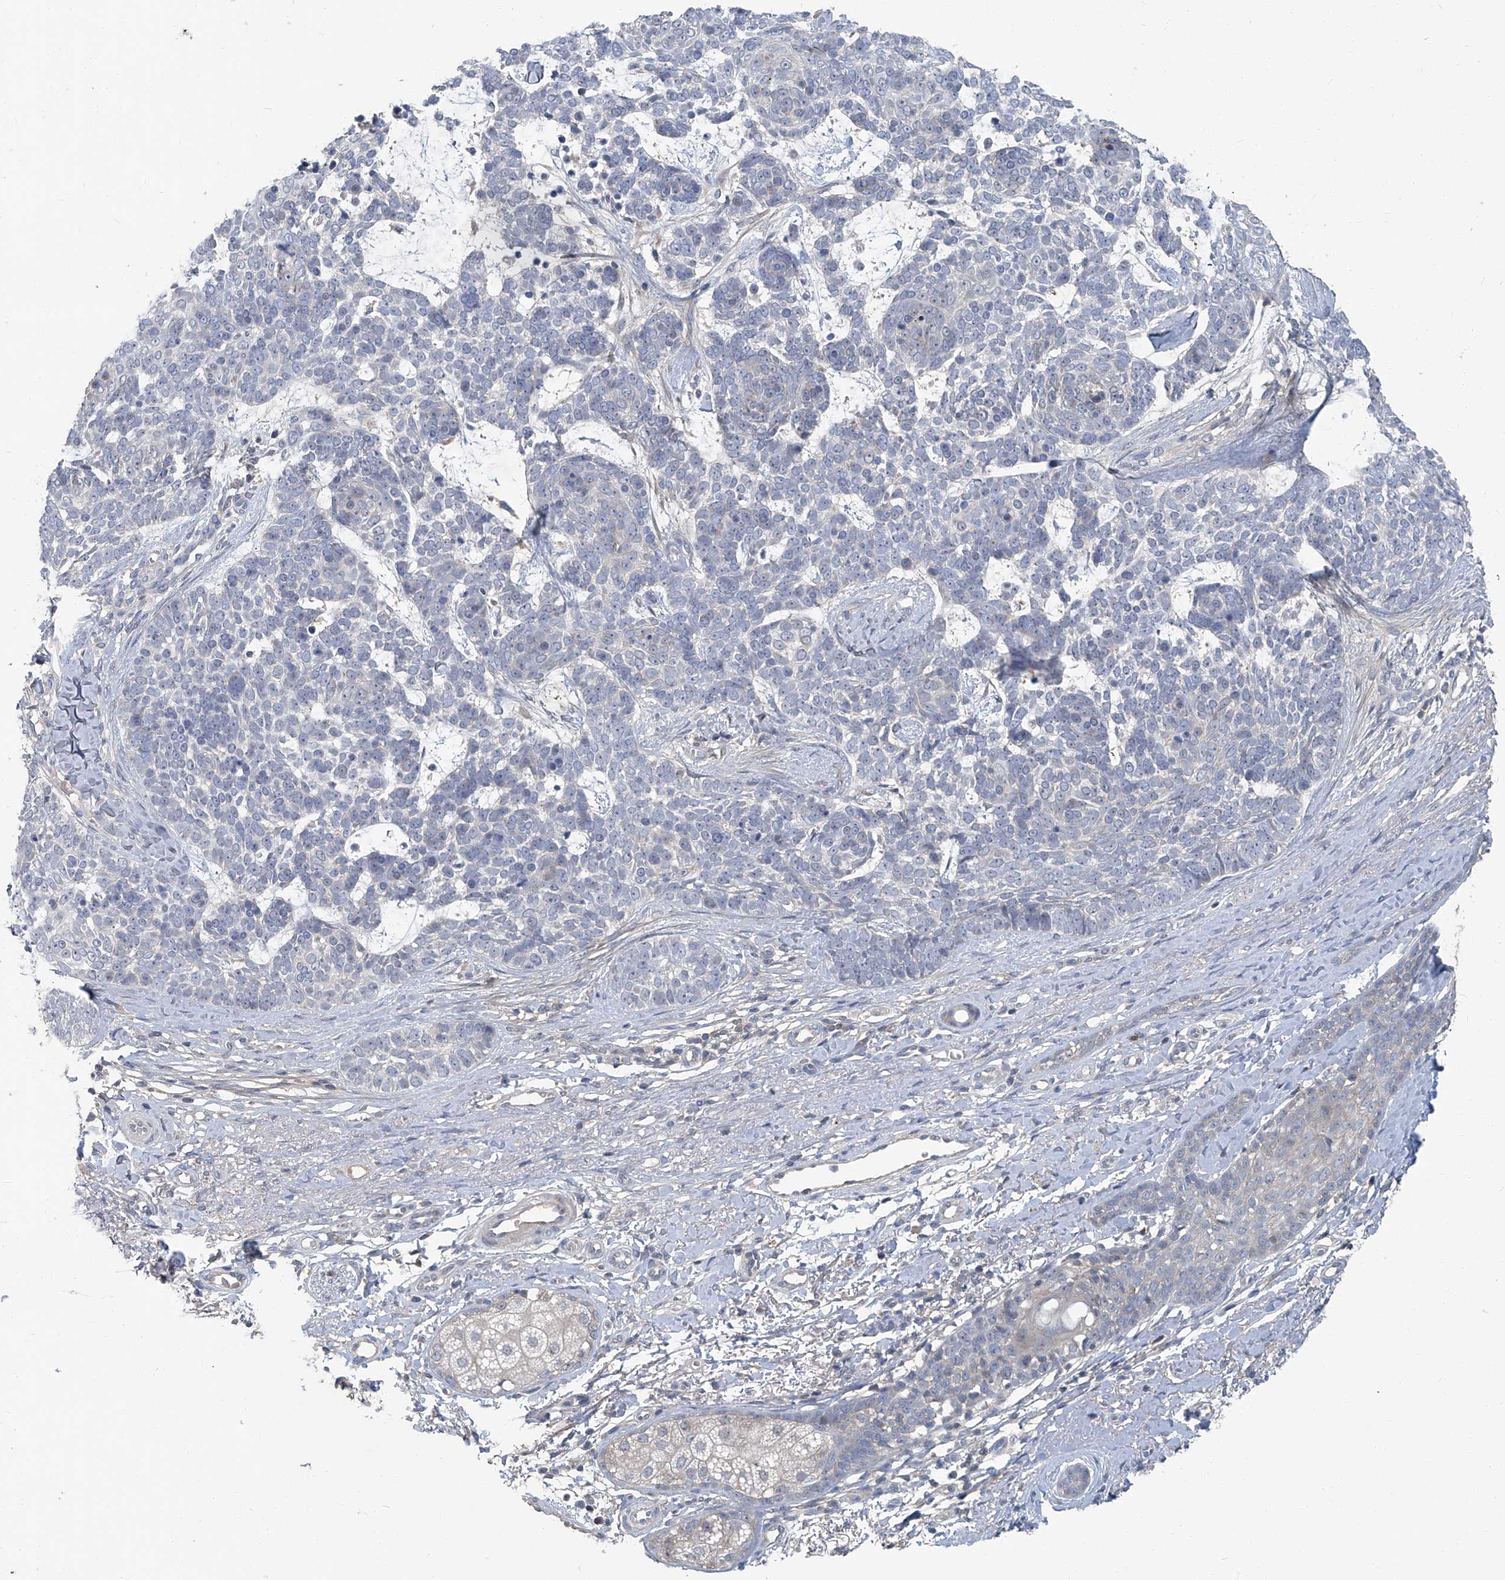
{"staining": {"intensity": "negative", "quantity": "none", "location": "none"}, "tissue": "skin cancer", "cell_type": "Tumor cells", "image_type": "cancer", "snomed": [{"axis": "morphology", "description": "Basal cell carcinoma"}, {"axis": "topography", "description": "Skin"}], "caption": "The image shows no significant expression in tumor cells of skin cancer.", "gene": "AKNAD1", "patient": {"sex": "female", "age": 81}}